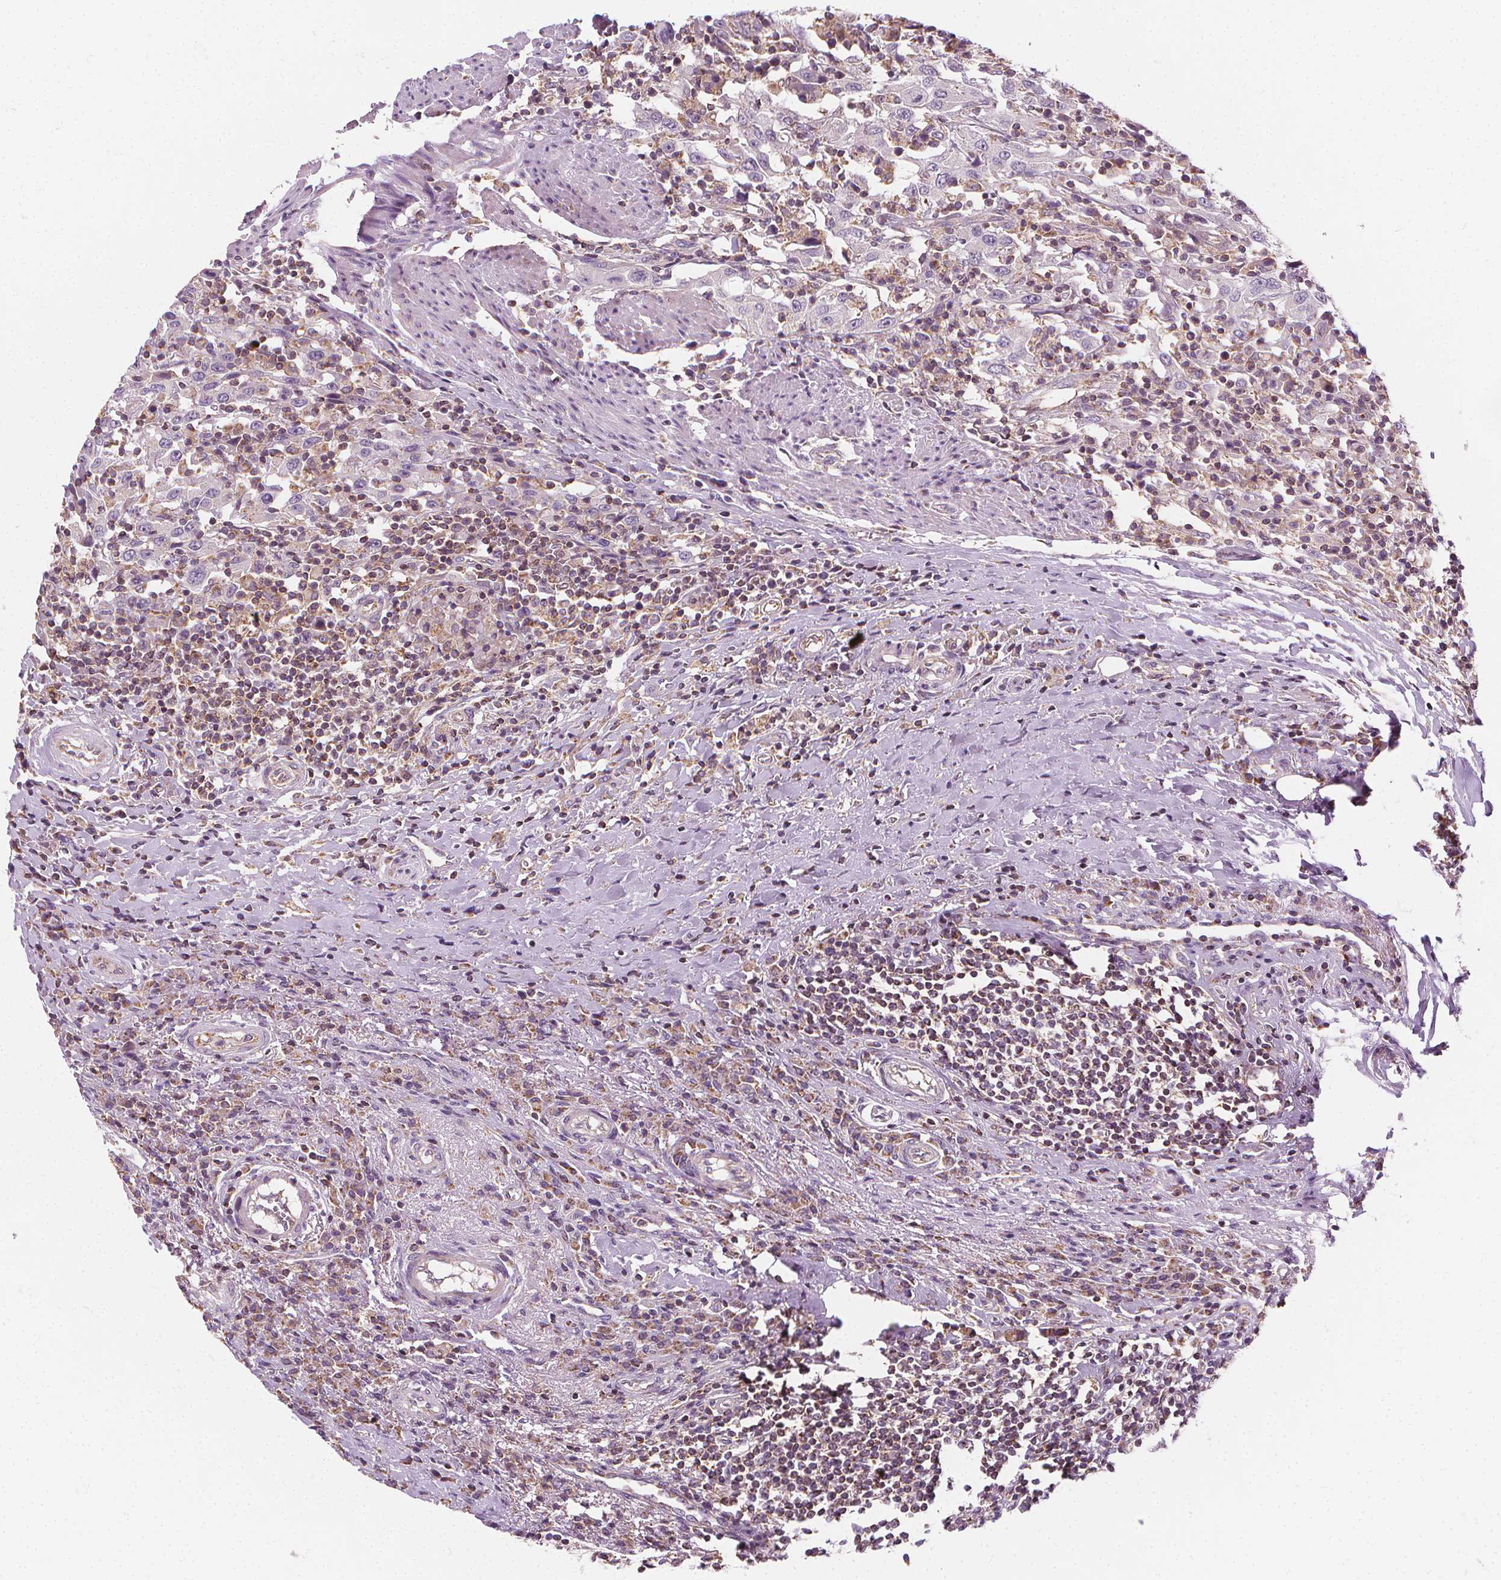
{"staining": {"intensity": "negative", "quantity": "none", "location": "none"}, "tissue": "urothelial cancer", "cell_type": "Tumor cells", "image_type": "cancer", "snomed": [{"axis": "morphology", "description": "Urothelial carcinoma, High grade"}, {"axis": "topography", "description": "Urinary bladder"}], "caption": "Image shows no protein positivity in tumor cells of urothelial carcinoma (high-grade) tissue.", "gene": "RAB20", "patient": {"sex": "male", "age": 61}}